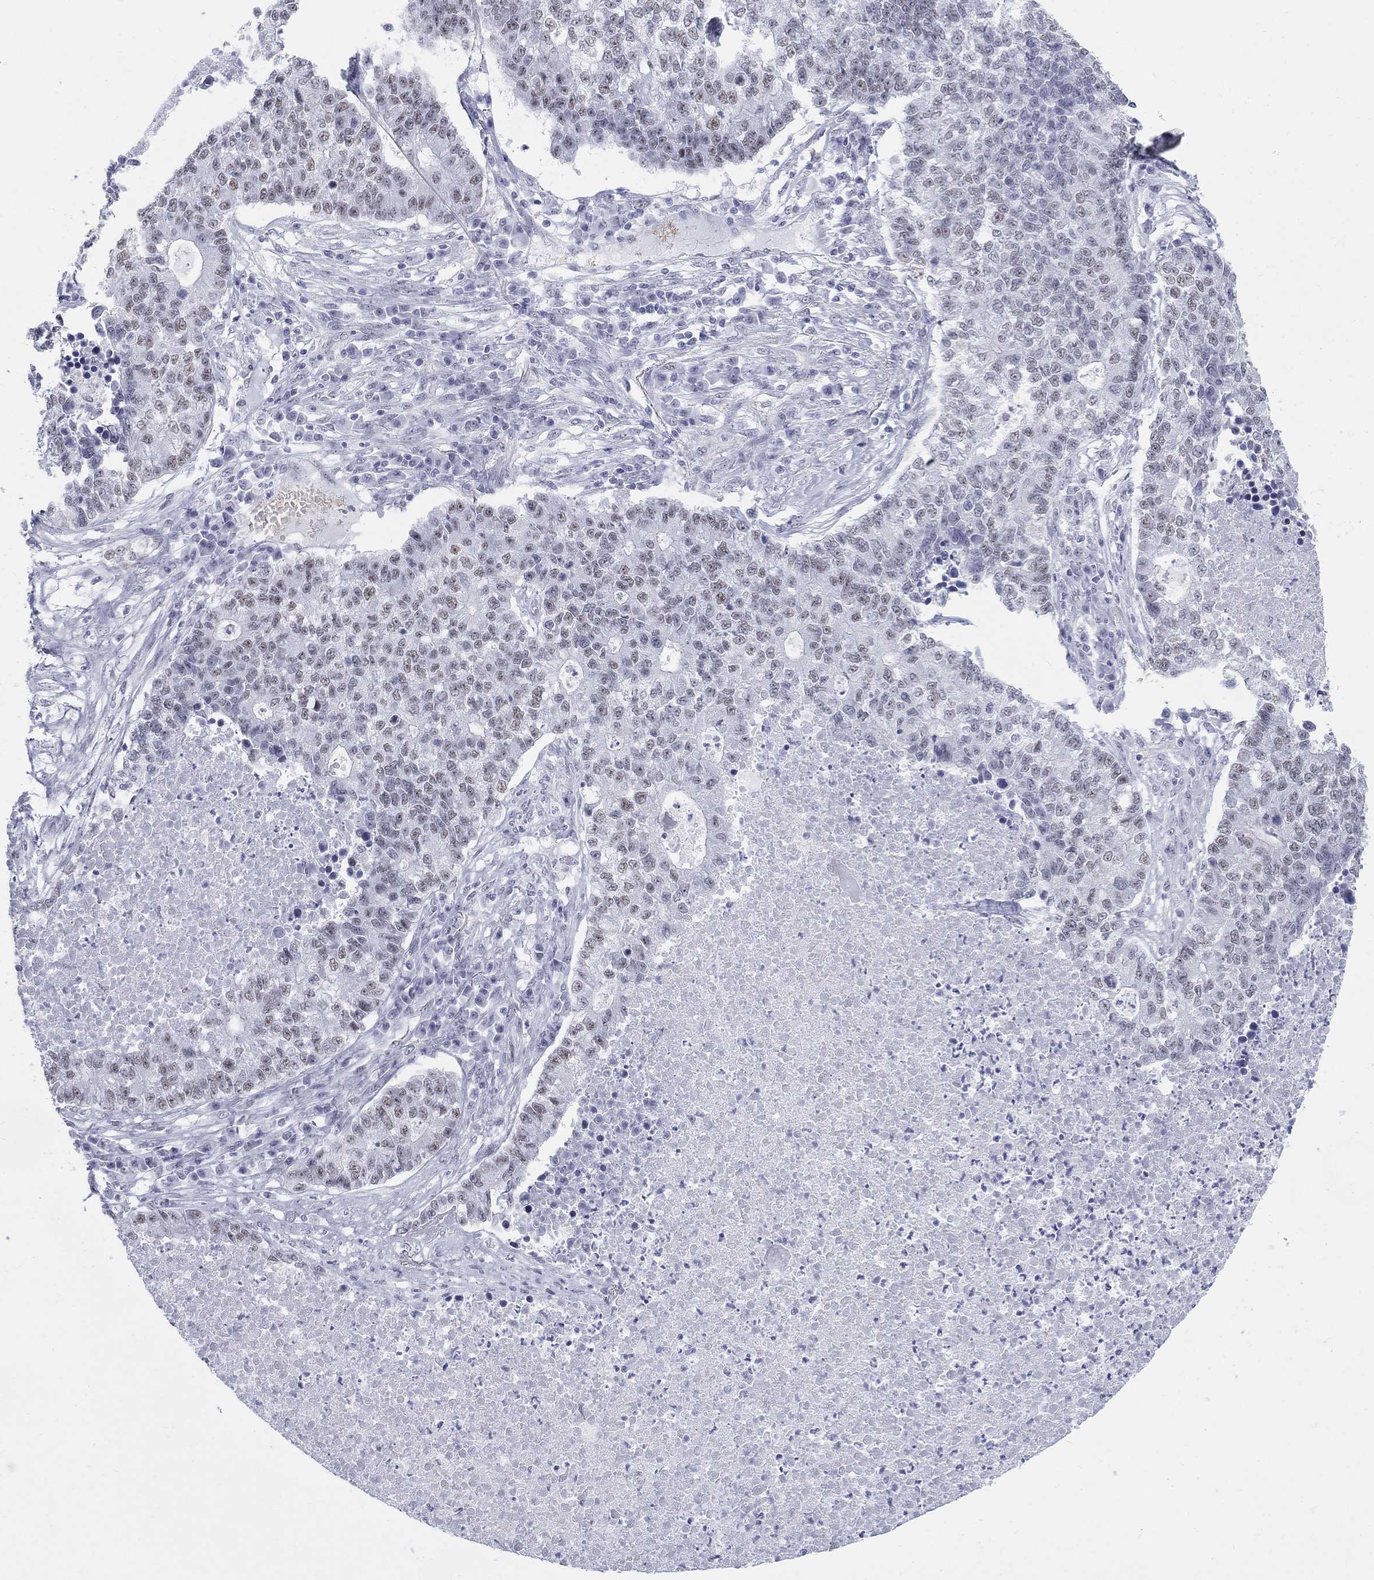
{"staining": {"intensity": "weak", "quantity": "<25%", "location": "nuclear"}, "tissue": "lung cancer", "cell_type": "Tumor cells", "image_type": "cancer", "snomed": [{"axis": "morphology", "description": "Adenocarcinoma, NOS"}, {"axis": "topography", "description": "Lung"}], "caption": "This is an immunohistochemistry (IHC) micrograph of adenocarcinoma (lung). There is no staining in tumor cells.", "gene": "DMTN", "patient": {"sex": "male", "age": 57}}